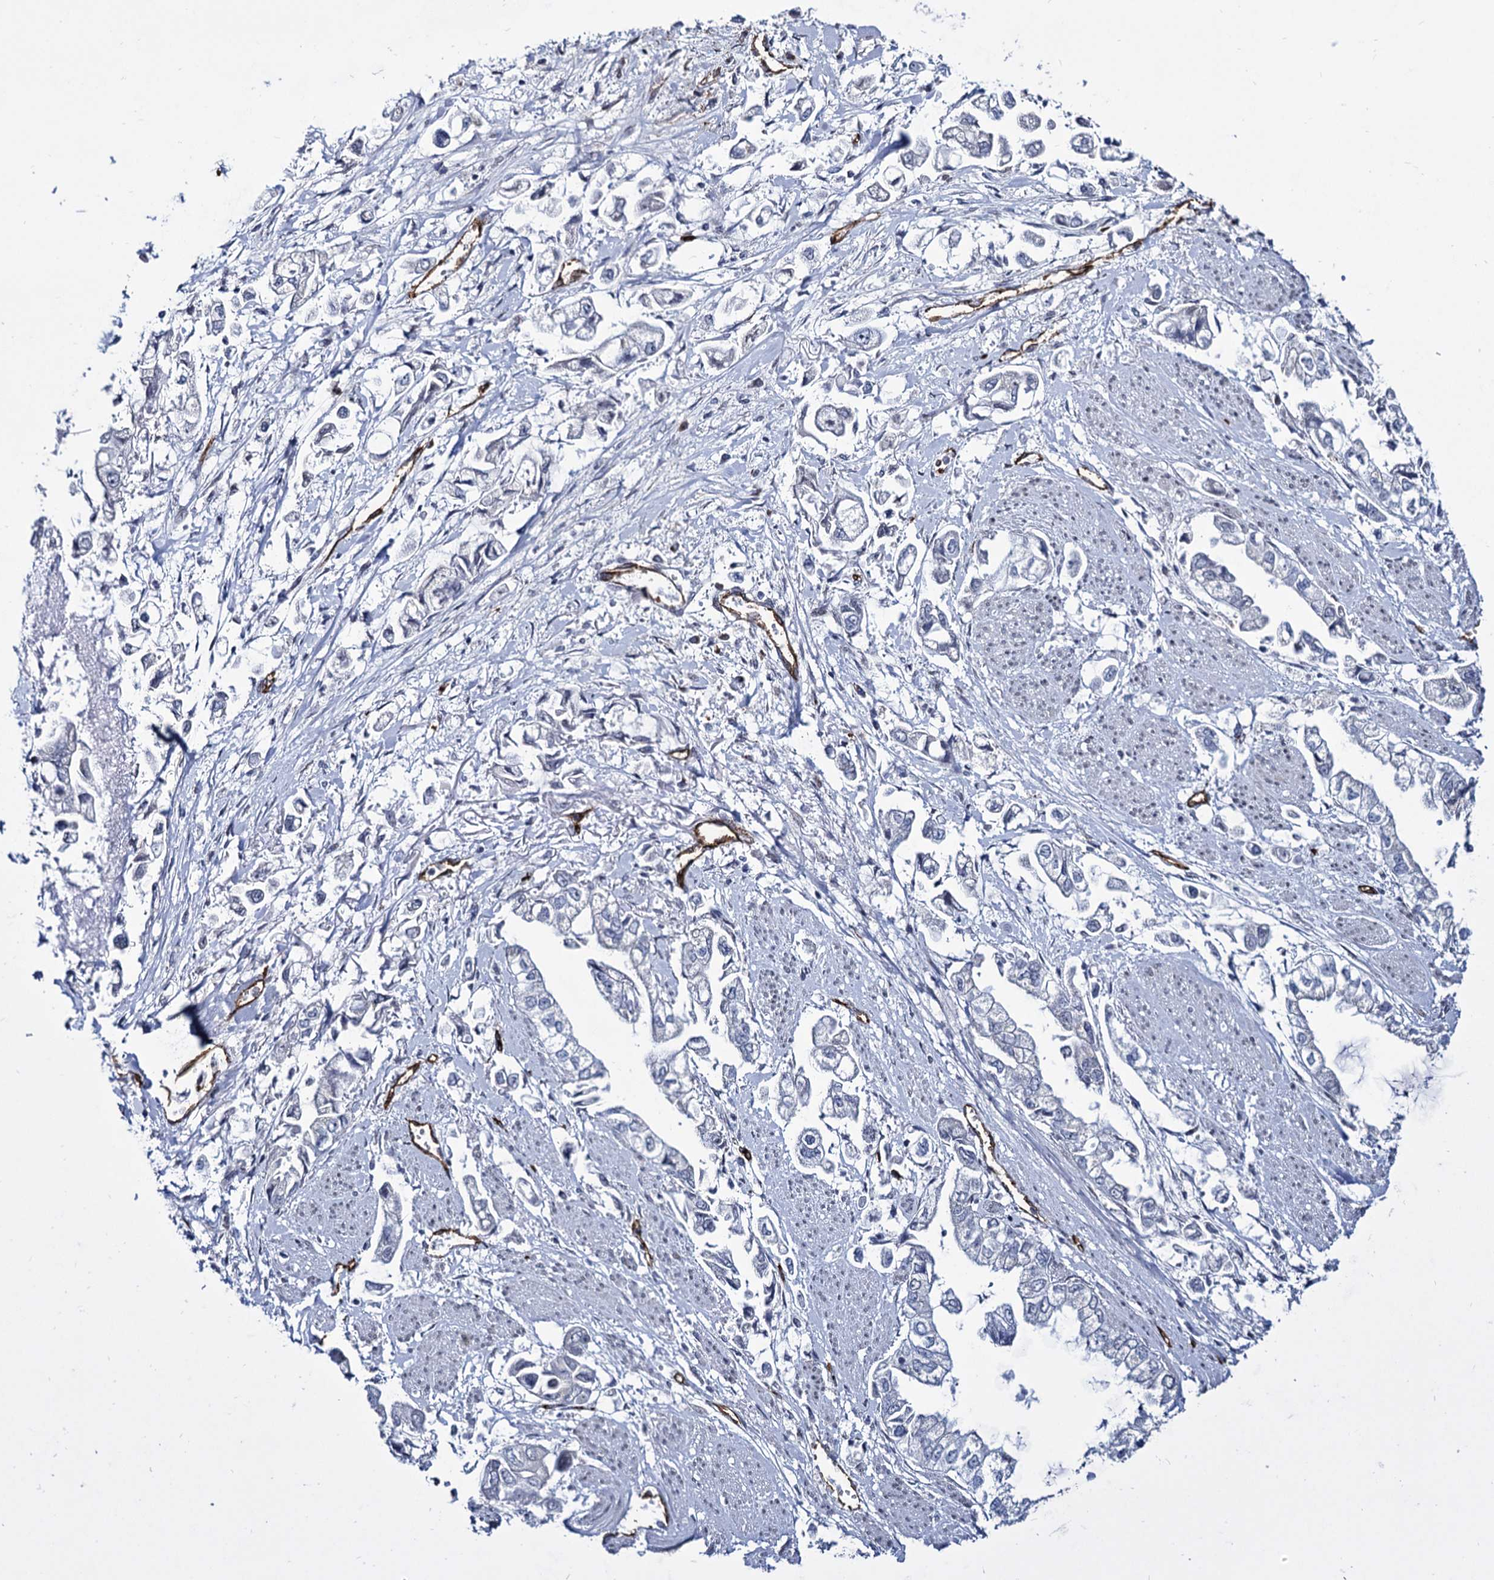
{"staining": {"intensity": "negative", "quantity": "none", "location": "none"}, "tissue": "stomach cancer", "cell_type": "Tumor cells", "image_type": "cancer", "snomed": [{"axis": "morphology", "description": "Adenocarcinoma, NOS"}, {"axis": "topography", "description": "Stomach"}], "caption": "Immunohistochemistry photomicrograph of neoplastic tissue: stomach cancer (adenocarcinoma) stained with DAB (3,3'-diaminobenzidine) shows no significant protein positivity in tumor cells.", "gene": "ZC3H12C", "patient": {"sex": "male", "age": 62}}